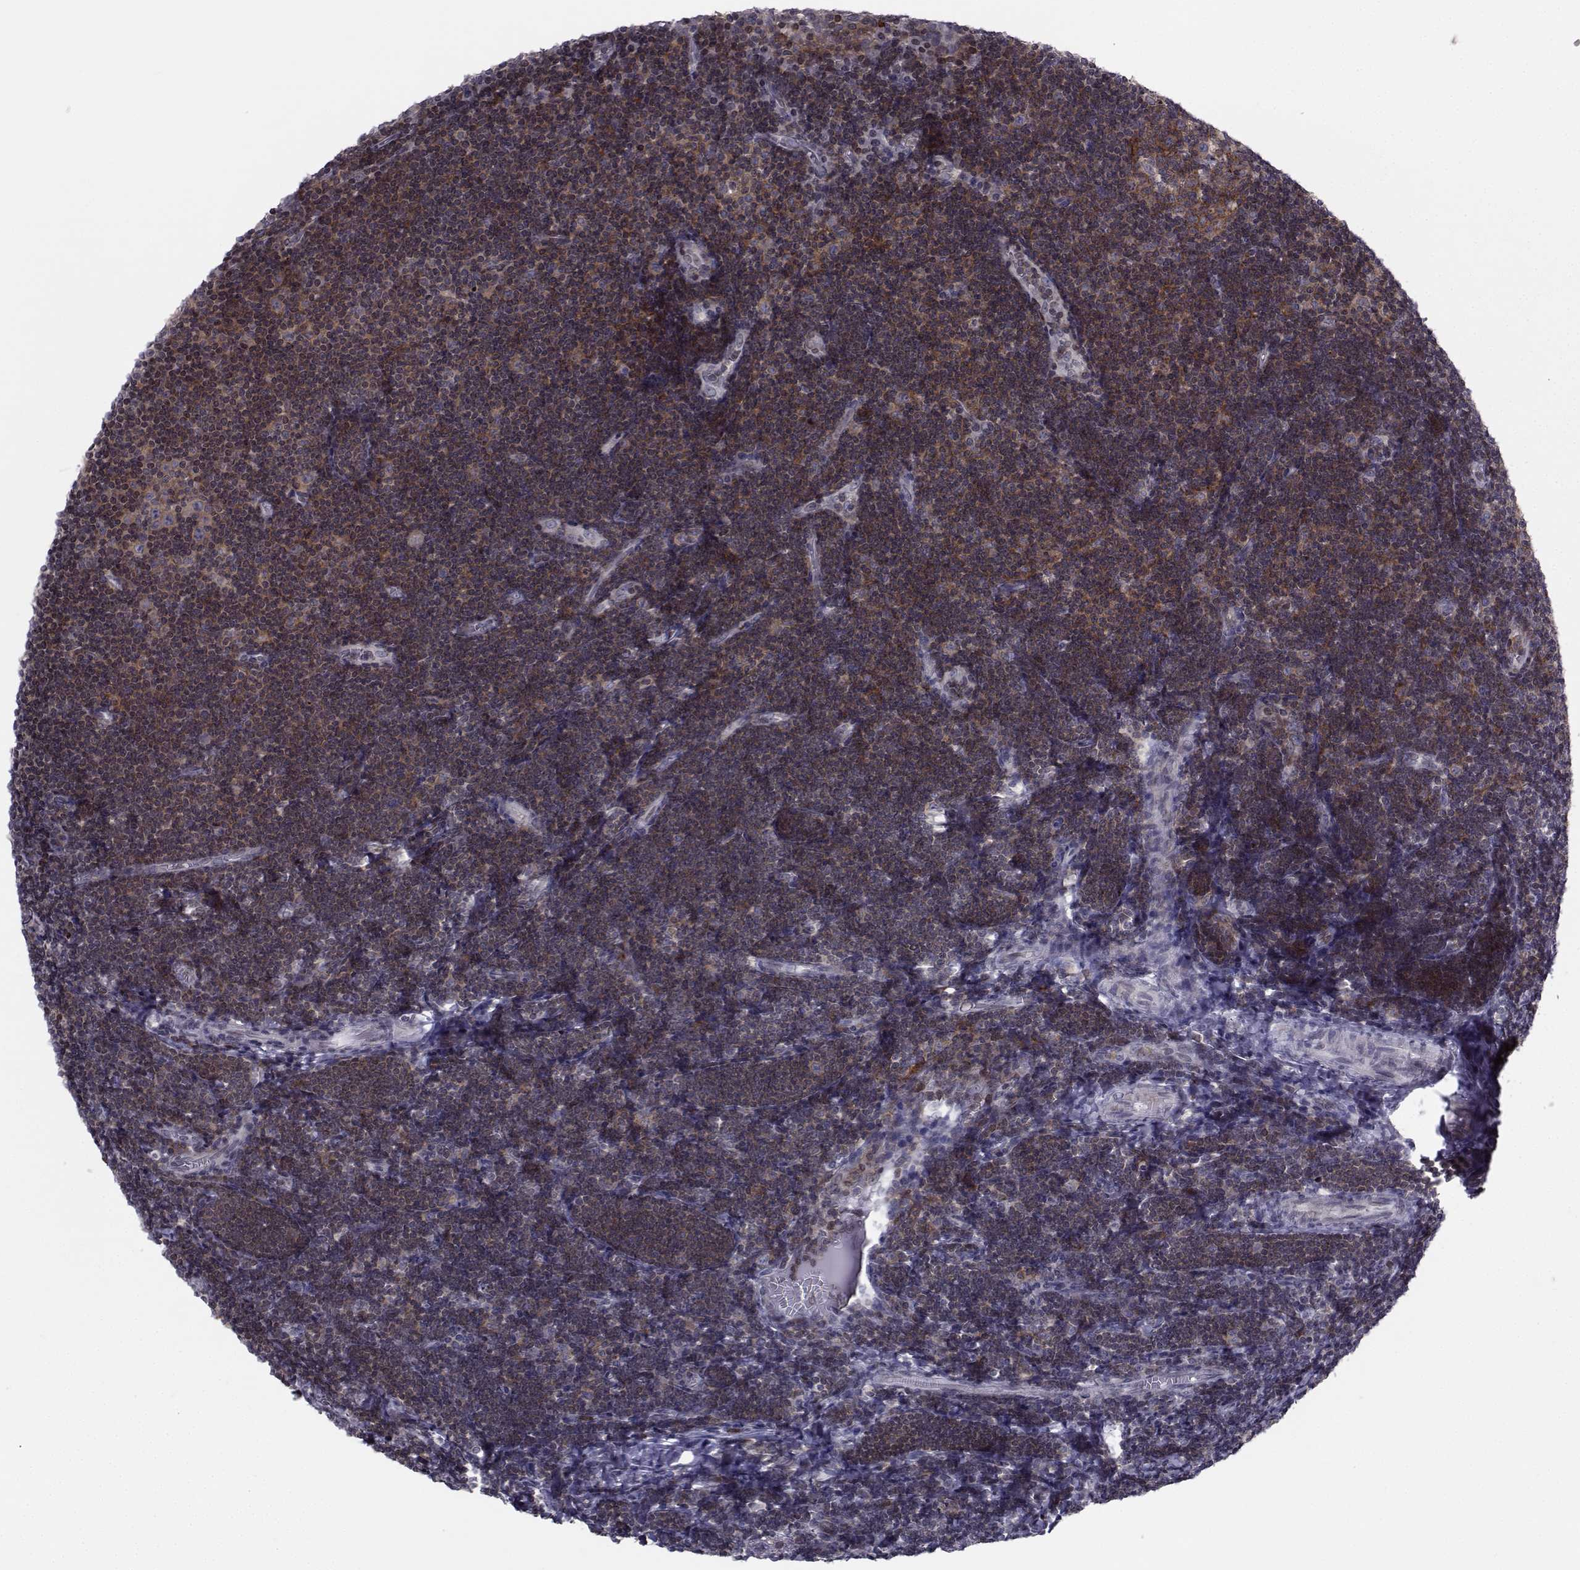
{"staining": {"intensity": "moderate", "quantity": ">75%", "location": "cytoplasmic/membranous"}, "tissue": "tonsil", "cell_type": "Germinal center cells", "image_type": "normal", "snomed": [{"axis": "morphology", "description": "Normal tissue, NOS"}, {"axis": "topography", "description": "Tonsil"}], "caption": "Germinal center cells show medium levels of moderate cytoplasmic/membranous staining in approximately >75% of cells in unremarkable human tonsil.", "gene": "PCP4L1", "patient": {"sex": "female", "age": 13}}